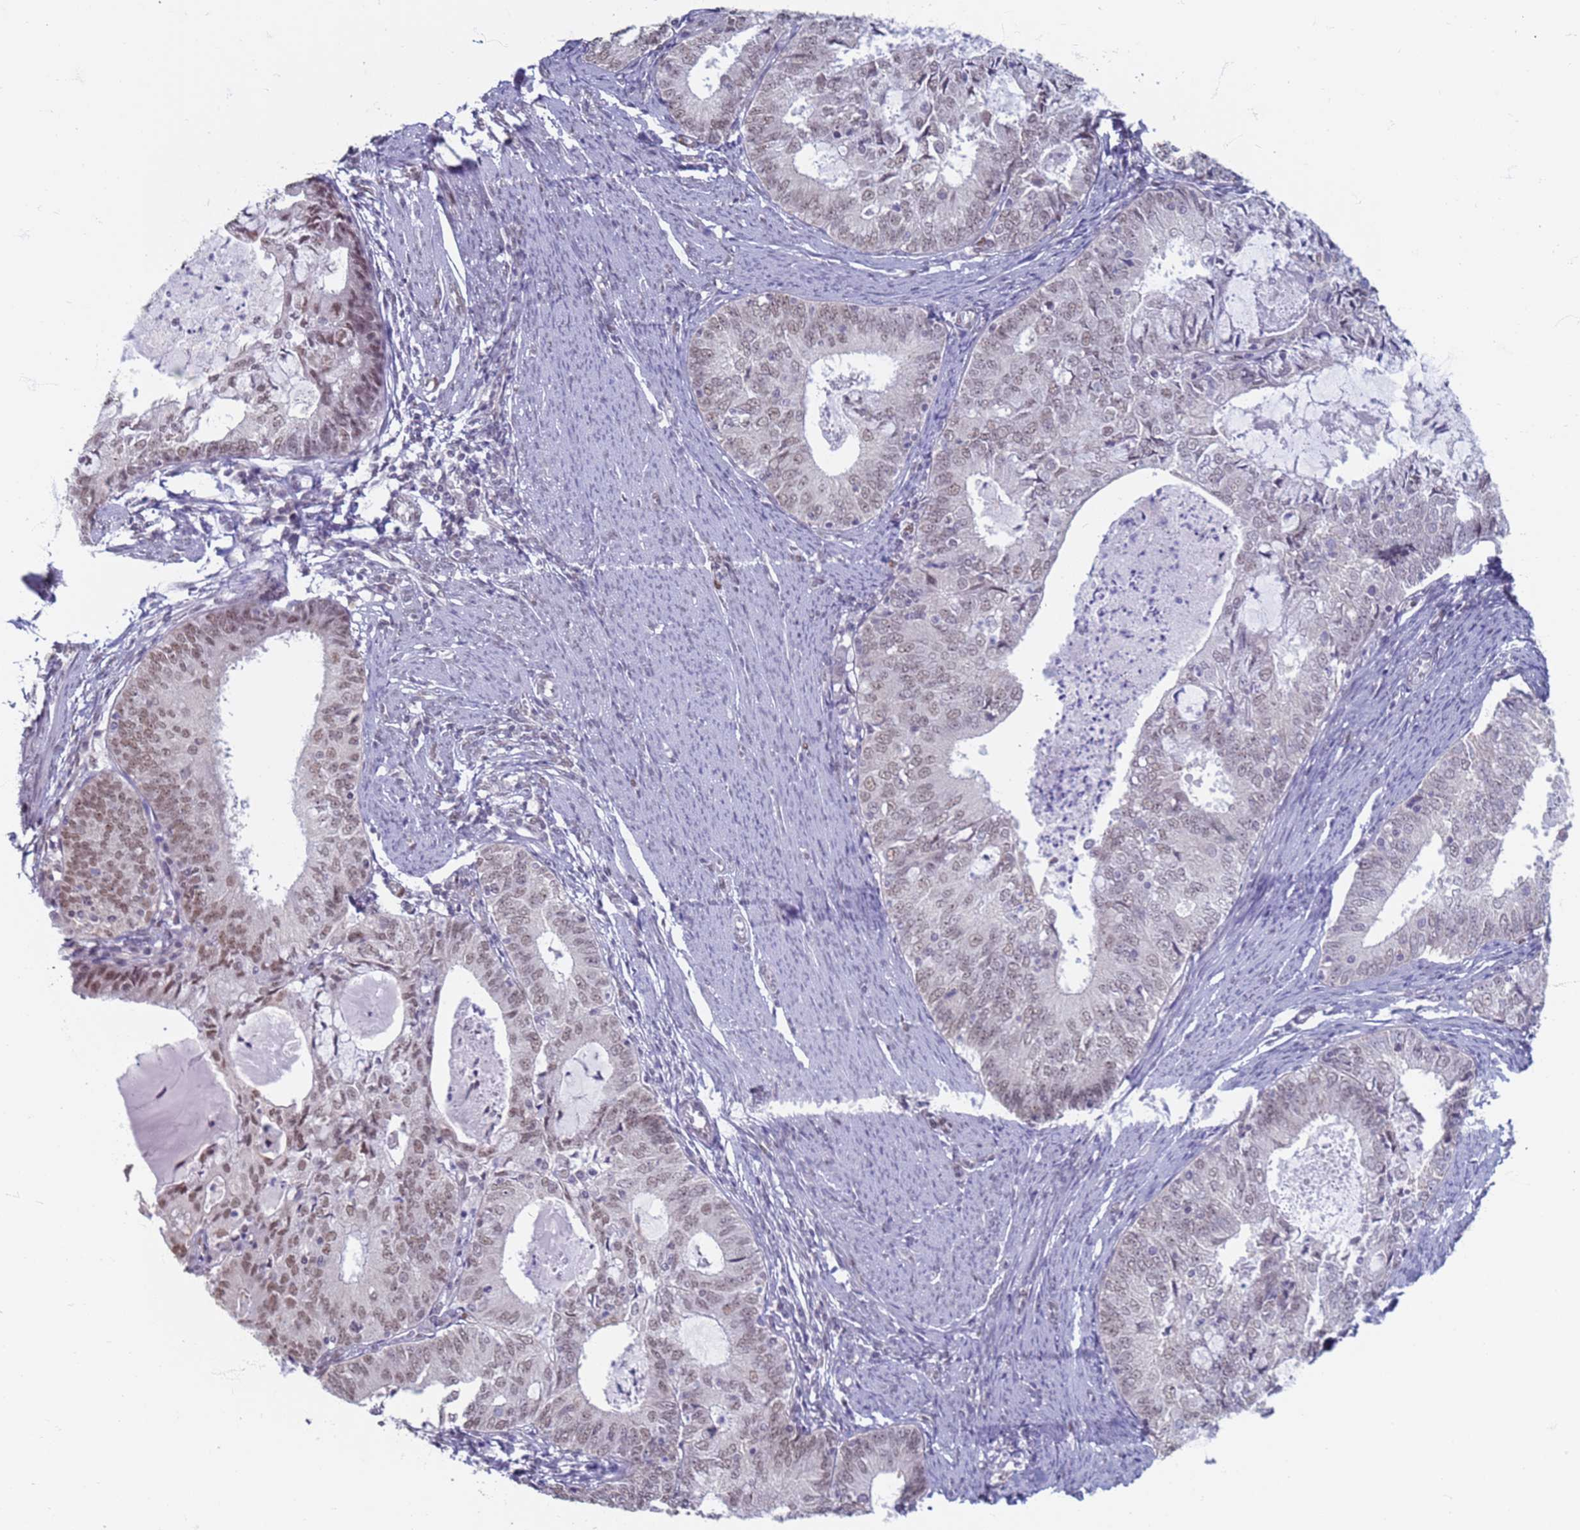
{"staining": {"intensity": "weak", "quantity": "25%-75%", "location": "nuclear"}, "tissue": "endometrial cancer", "cell_type": "Tumor cells", "image_type": "cancer", "snomed": [{"axis": "morphology", "description": "Adenocarcinoma, NOS"}, {"axis": "topography", "description": "Endometrium"}], "caption": "Immunohistochemistry (IHC) photomicrograph of neoplastic tissue: human endometrial cancer stained using immunohistochemistry reveals low levels of weak protein expression localized specifically in the nuclear of tumor cells, appearing as a nuclear brown color.", "gene": "SAE1", "patient": {"sex": "female", "age": 57}}